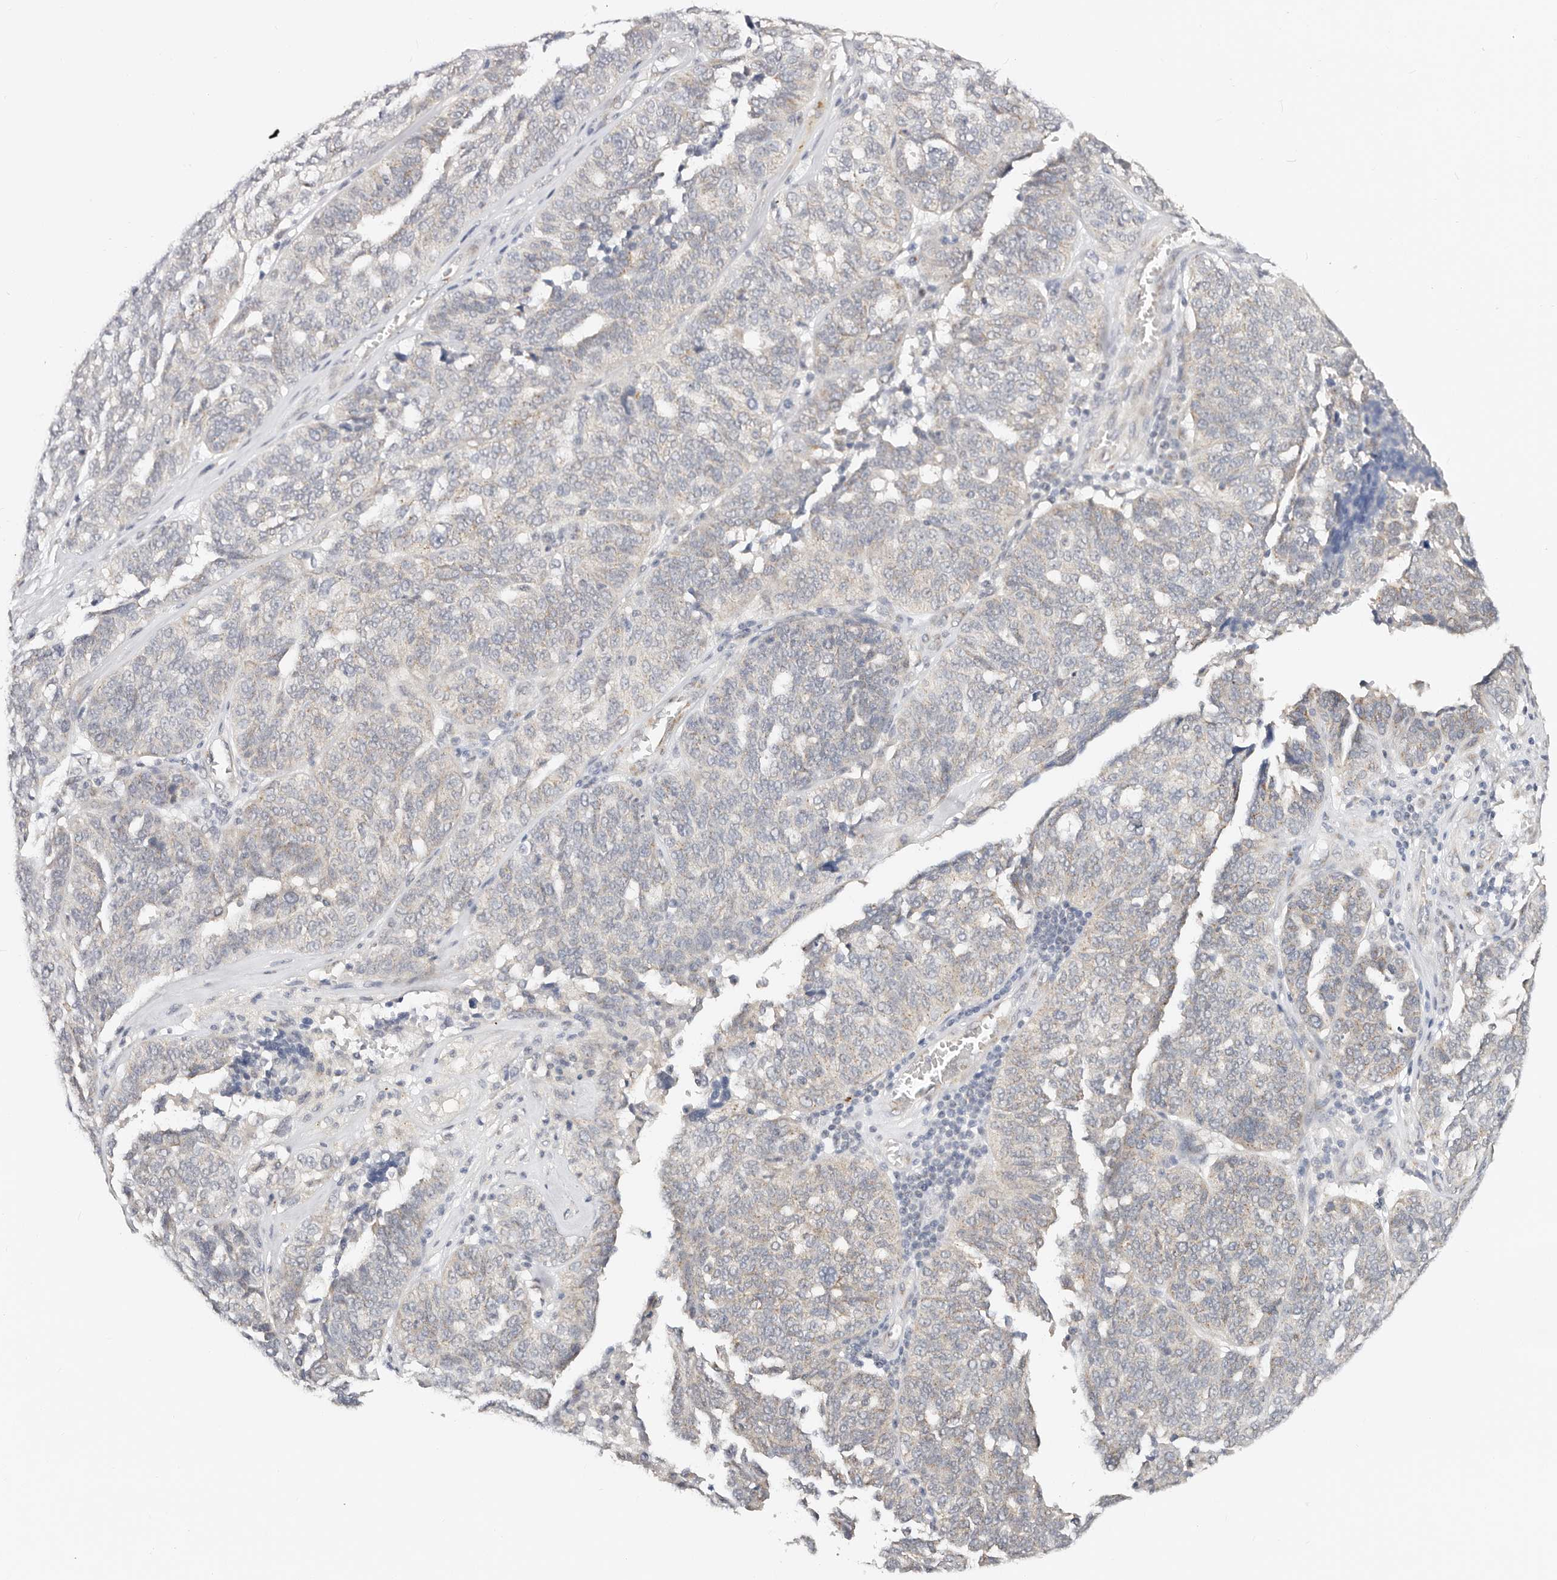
{"staining": {"intensity": "negative", "quantity": "none", "location": "none"}, "tissue": "ovarian cancer", "cell_type": "Tumor cells", "image_type": "cancer", "snomed": [{"axis": "morphology", "description": "Cystadenocarcinoma, serous, NOS"}, {"axis": "topography", "description": "Ovary"}], "caption": "A histopathology image of human ovarian serous cystadenocarcinoma is negative for staining in tumor cells.", "gene": "VIPAS39", "patient": {"sex": "female", "age": 59}}